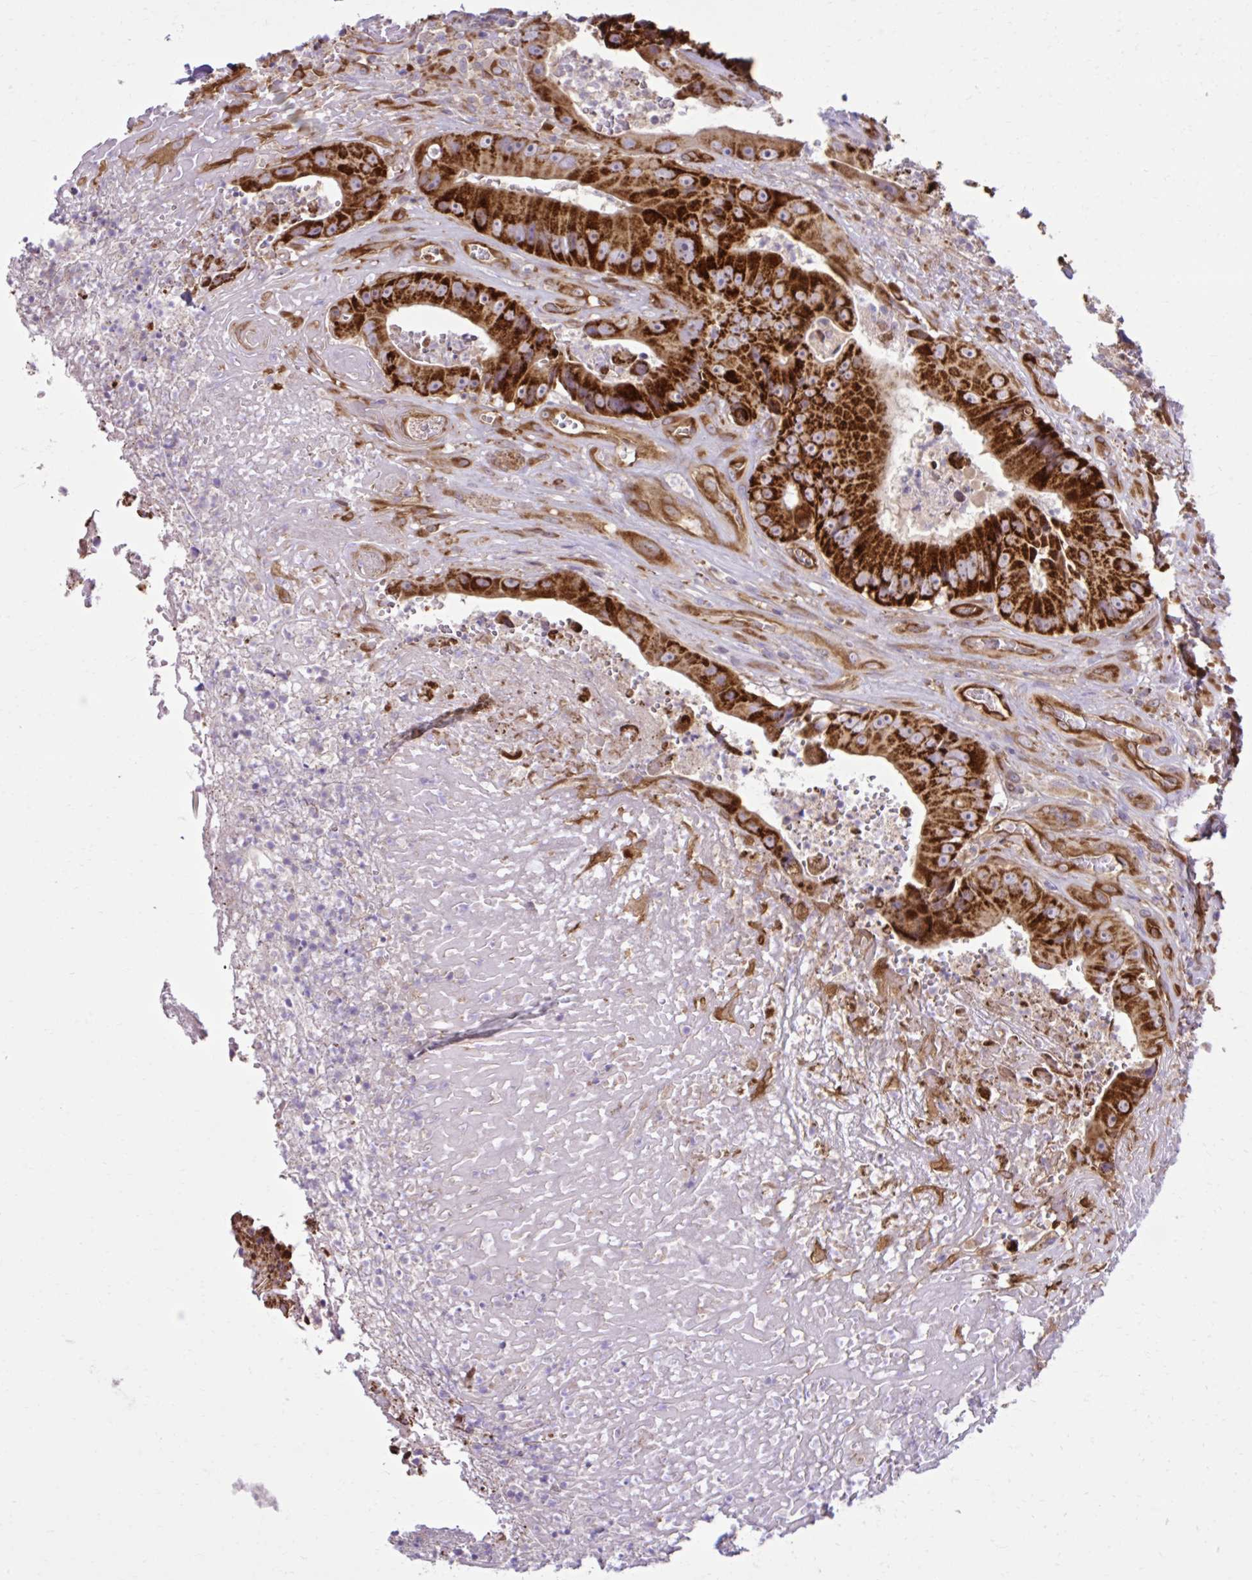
{"staining": {"intensity": "strong", "quantity": ">75%", "location": "cytoplasmic/membranous"}, "tissue": "colorectal cancer", "cell_type": "Tumor cells", "image_type": "cancer", "snomed": [{"axis": "morphology", "description": "Adenocarcinoma, NOS"}, {"axis": "topography", "description": "Colon"}], "caption": "A histopathology image showing strong cytoplasmic/membranous positivity in about >75% of tumor cells in colorectal cancer (adenocarcinoma), as visualized by brown immunohistochemical staining.", "gene": "LIMS1", "patient": {"sex": "female", "age": 86}}